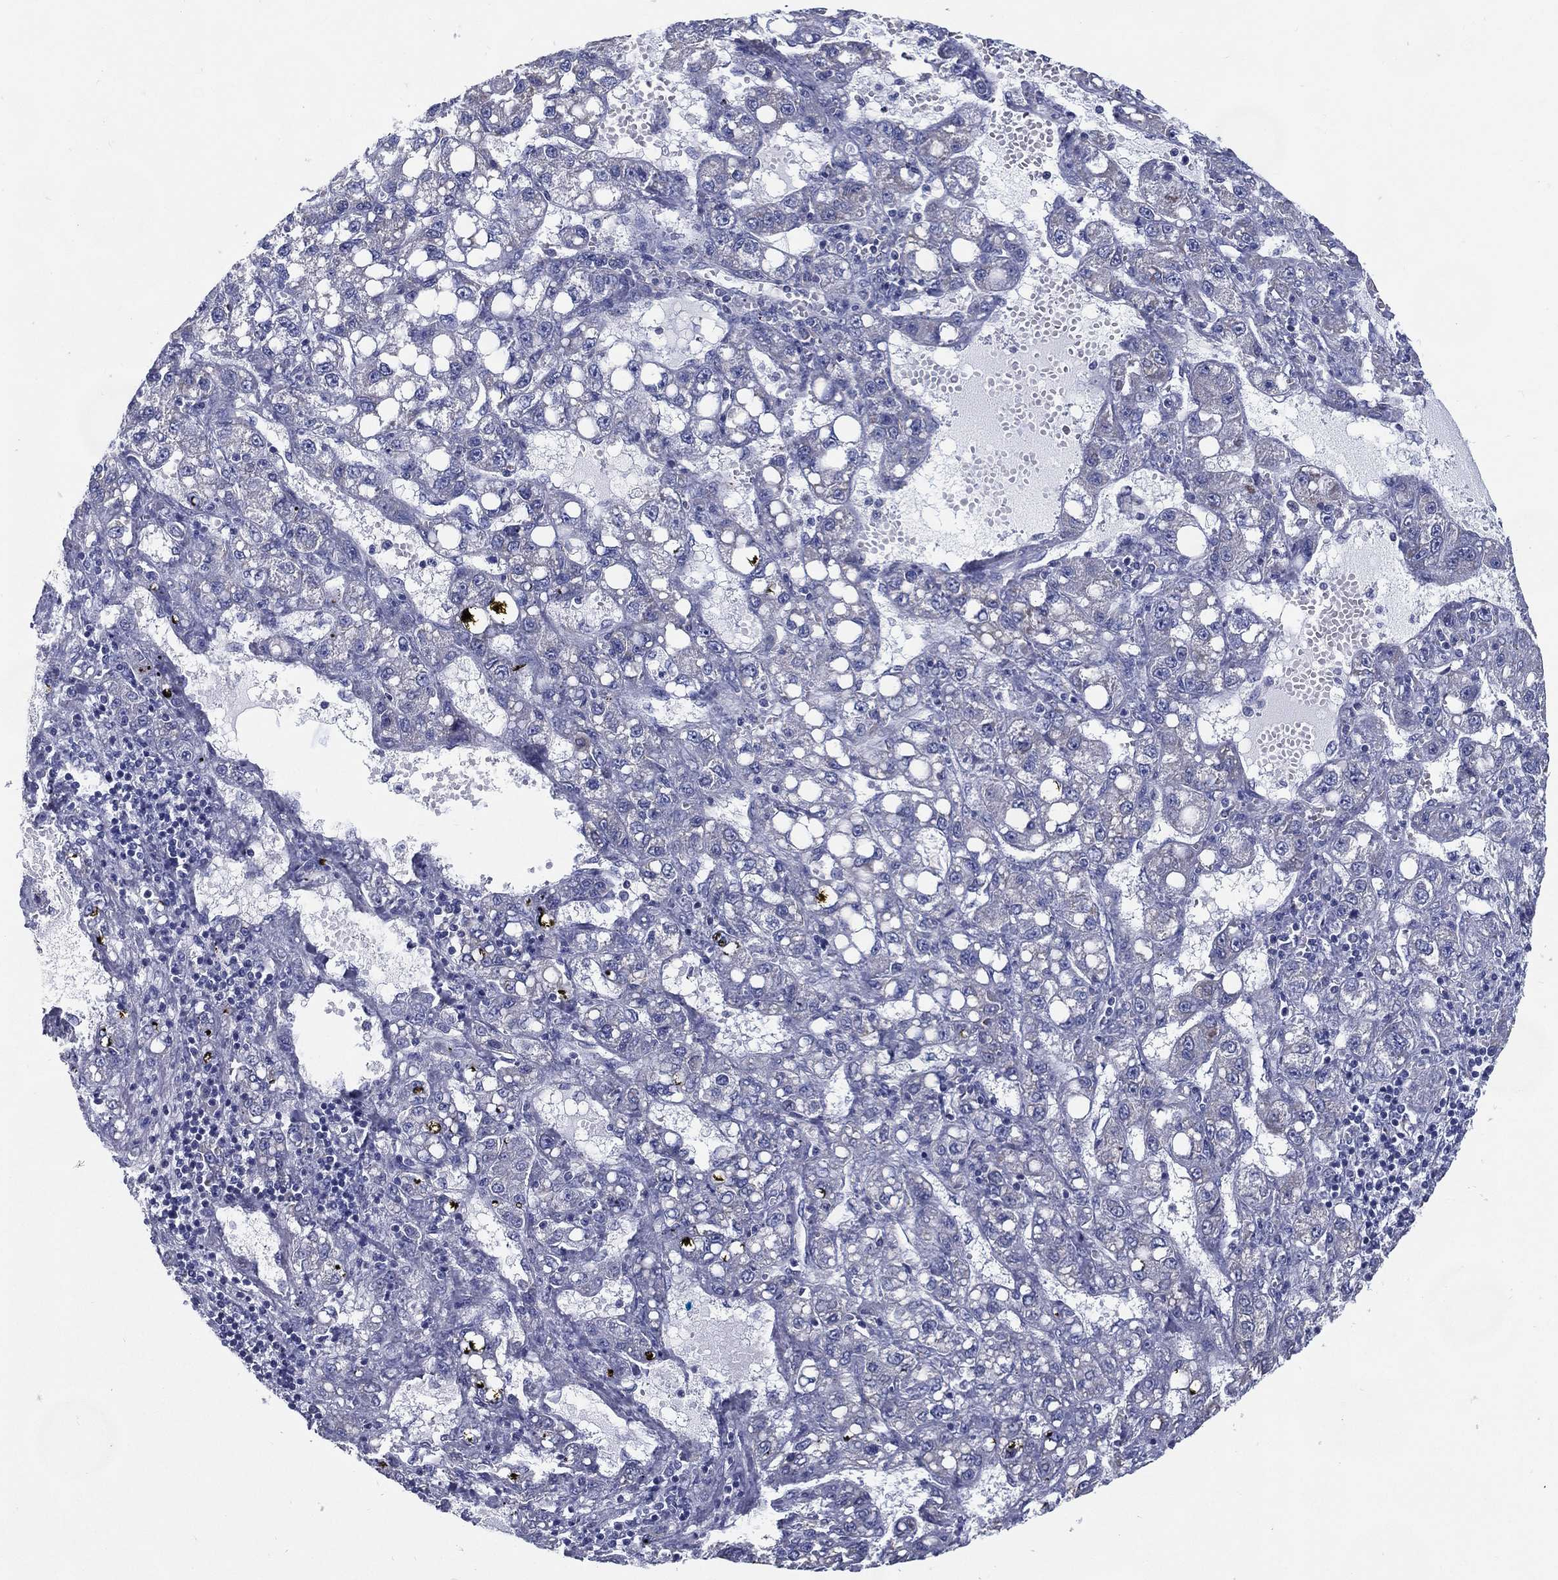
{"staining": {"intensity": "negative", "quantity": "none", "location": "none"}, "tissue": "liver cancer", "cell_type": "Tumor cells", "image_type": "cancer", "snomed": [{"axis": "morphology", "description": "Carcinoma, Hepatocellular, NOS"}, {"axis": "topography", "description": "Liver"}], "caption": "Photomicrograph shows no protein expression in tumor cells of liver hepatocellular carcinoma tissue.", "gene": "C19orf18", "patient": {"sex": "female", "age": 65}}